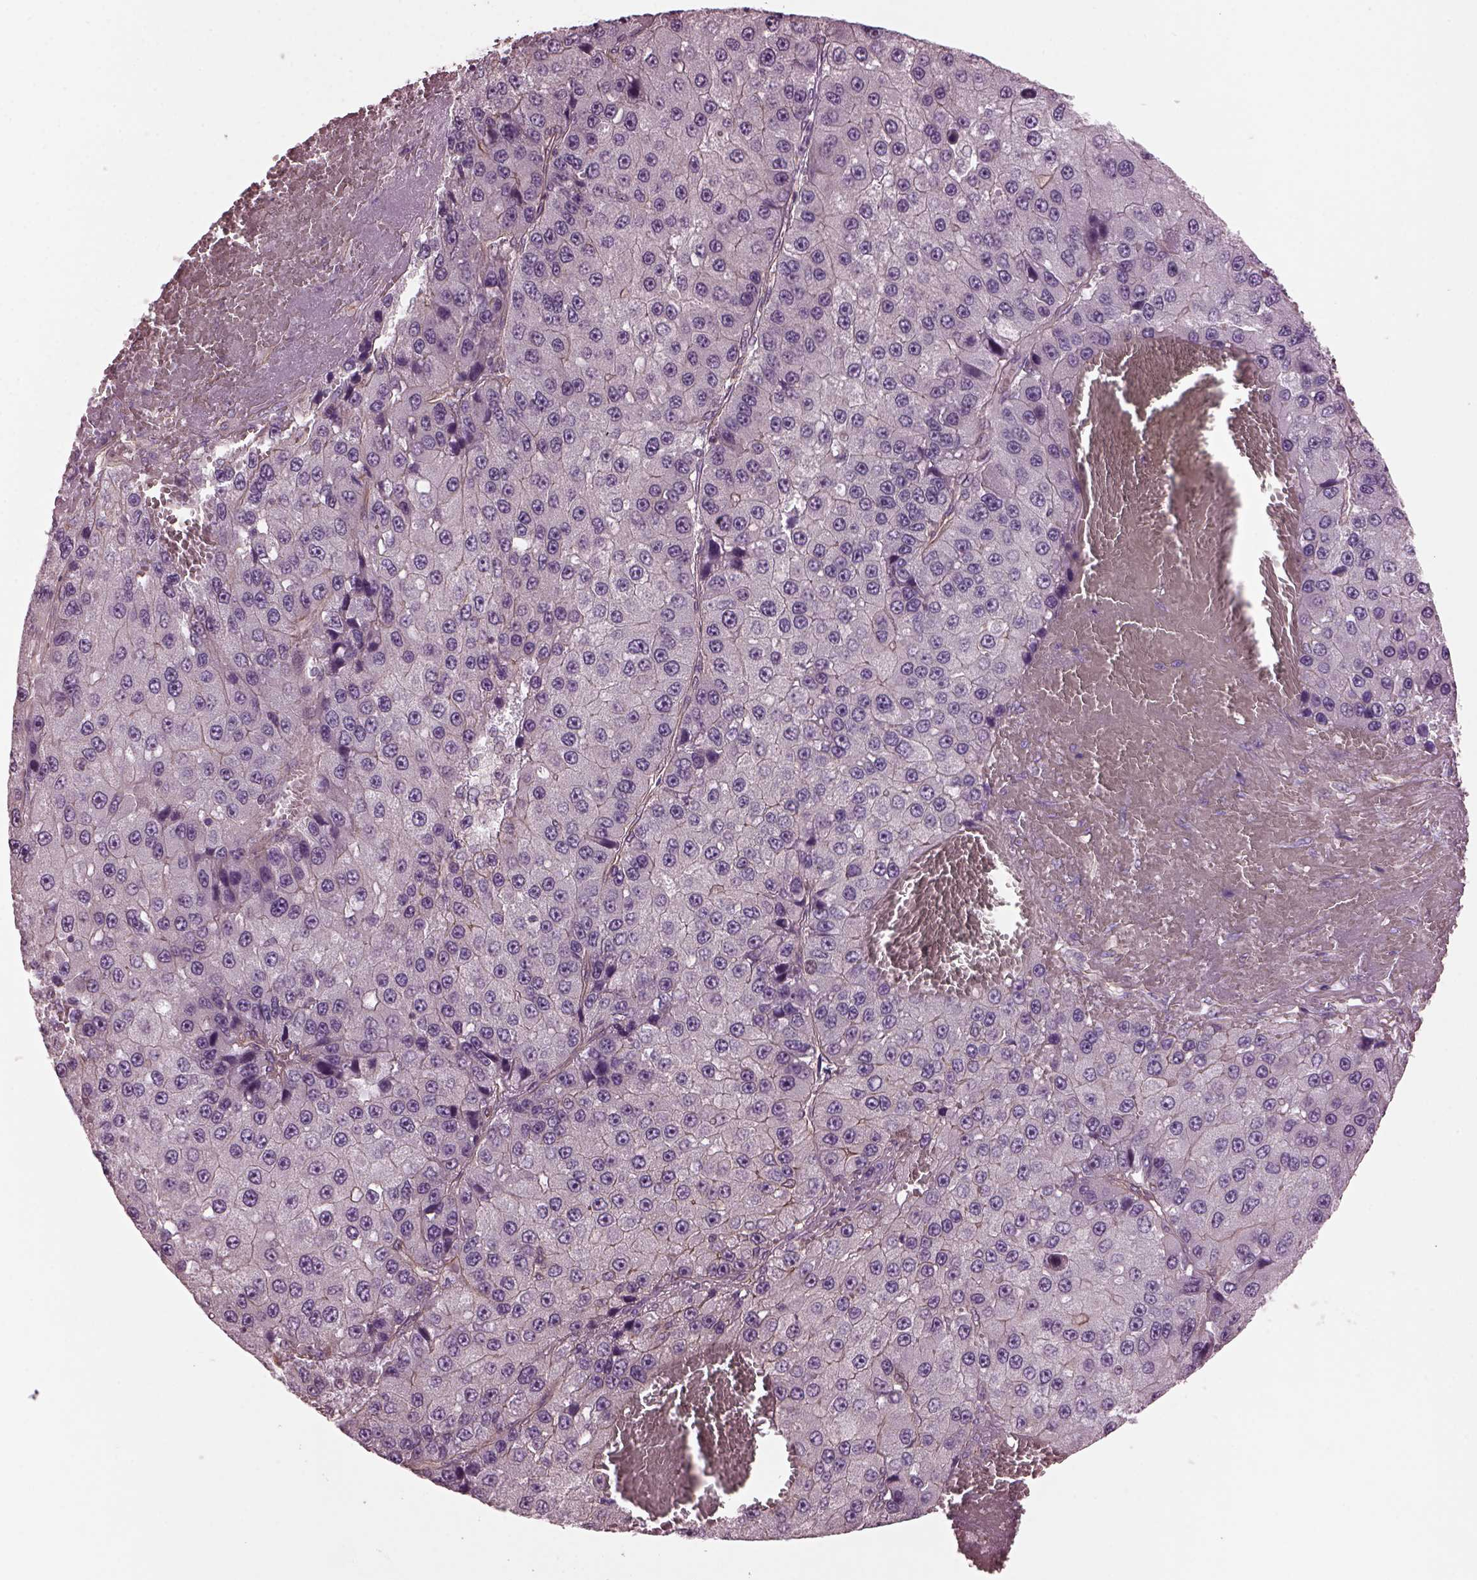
{"staining": {"intensity": "weak", "quantity": "<25%", "location": "cytoplasmic/membranous"}, "tissue": "liver cancer", "cell_type": "Tumor cells", "image_type": "cancer", "snomed": [{"axis": "morphology", "description": "Carcinoma, Hepatocellular, NOS"}, {"axis": "topography", "description": "Liver"}], "caption": "This histopathology image is of hepatocellular carcinoma (liver) stained with IHC to label a protein in brown with the nuclei are counter-stained blue. There is no positivity in tumor cells. (Stains: DAB (3,3'-diaminobenzidine) IHC with hematoxylin counter stain, Microscopy: brightfield microscopy at high magnification).", "gene": "ODAD1", "patient": {"sex": "female", "age": 73}}